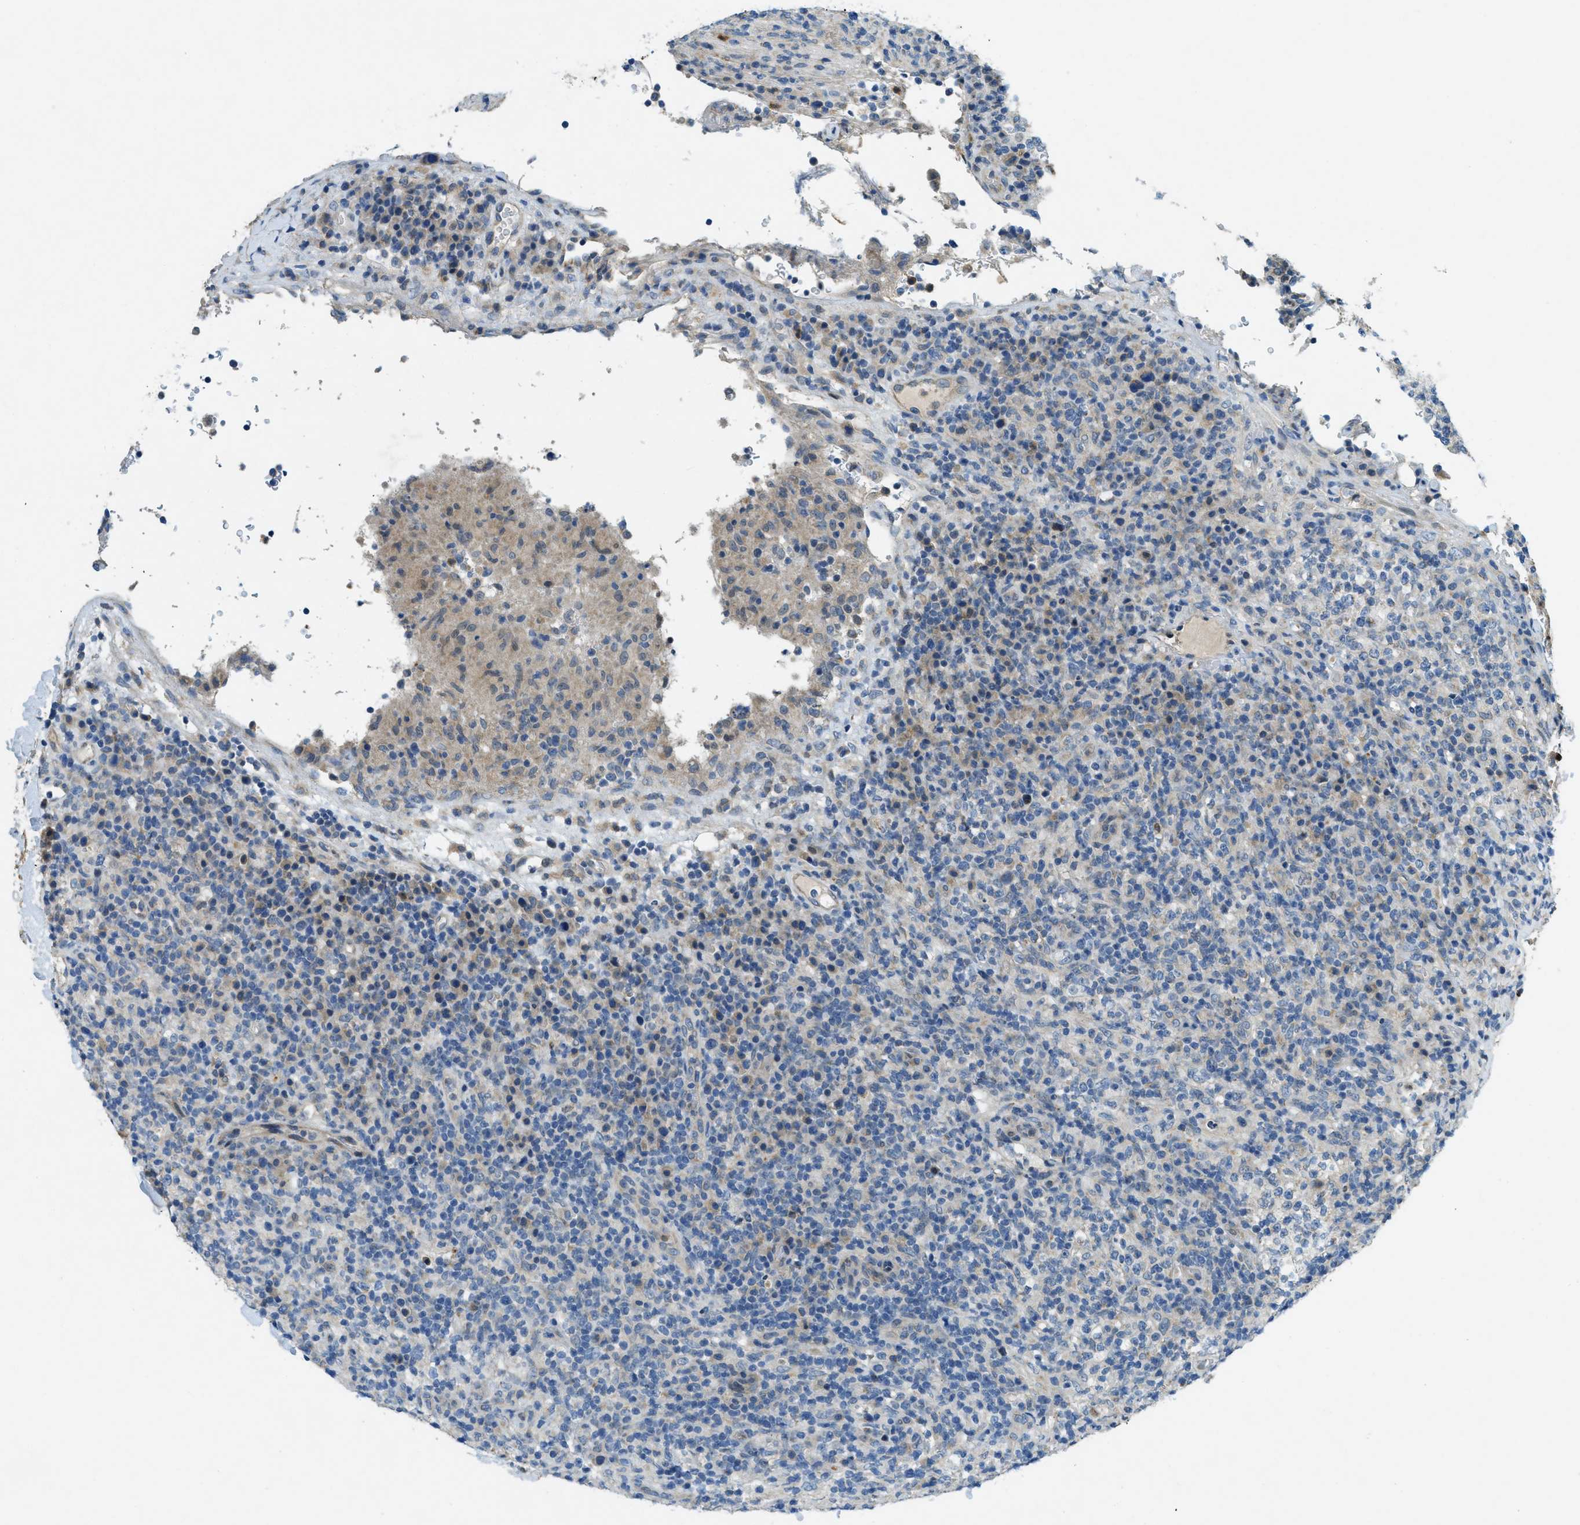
{"staining": {"intensity": "weak", "quantity": "<25%", "location": "cytoplasmic/membranous"}, "tissue": "lymphoma", "cell_type": "Tumor cells", "image_type": "cancer", "snomed": [{"axis": "morphology", "description": "Malignant lymphoma, non-Hodgkin's type, High grade"}, {"axis": "topography", "description": "Lymph node"}], "caption": "This is an immunohistochemistry (IHC) image of lymphoma. There is no expression in tumor cells.", "gene": "SNX14", "patient": {"sex": "female", "age": 76}}